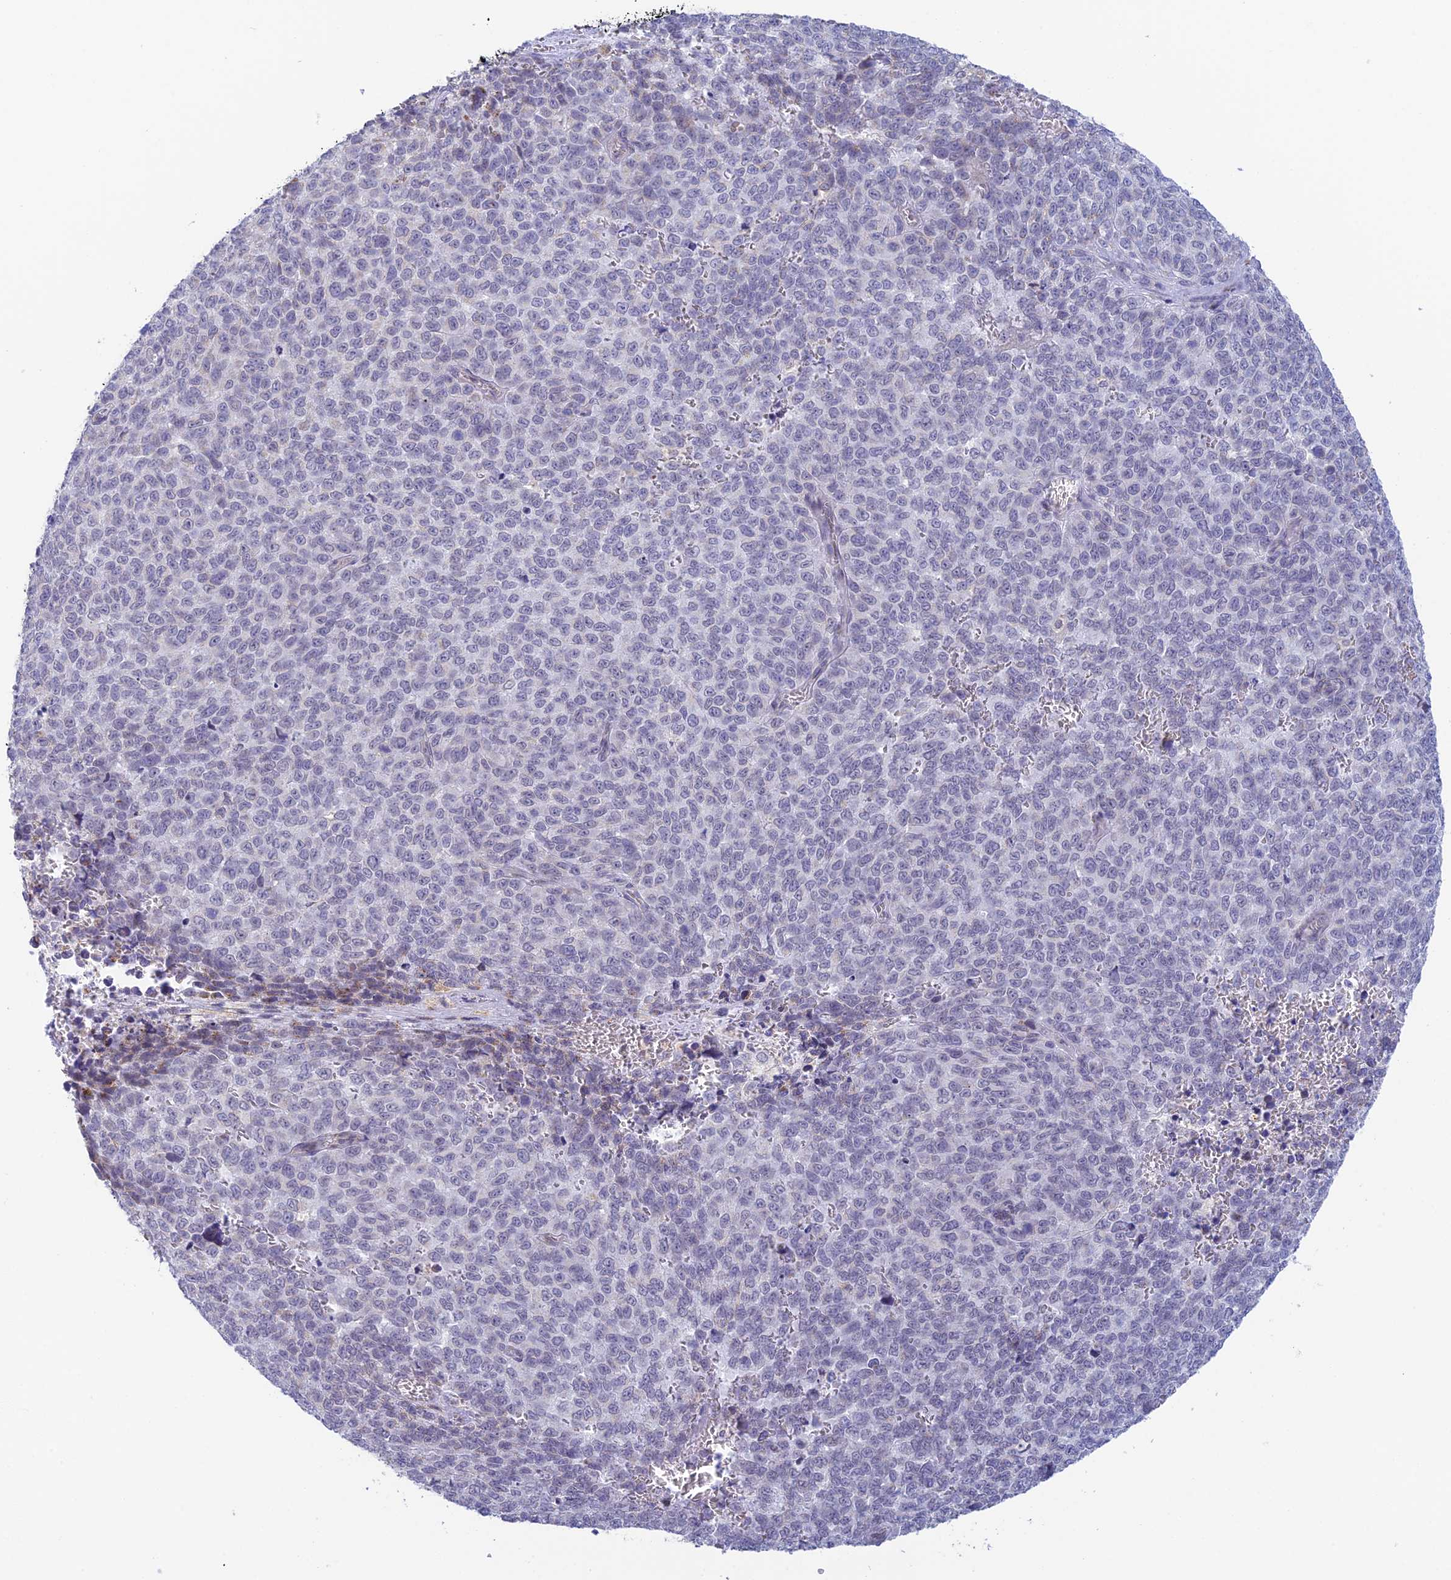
{"staining": {"intensity": "negative", "quantity": "none", "location": "none"}, "tissue": "melanoma", "cell_type": "Tumor cells", "image_type": "cancer", "snomed": [{"axis": "morphology", "description": "Malignant melanoma, NOS"}, {"axis": "topography", "description": "Nose, NOS"}], "caption": "Tumor cells show no significant positivity in melanoma.", "gene": "REXO5", "patient": {"sex": "female", "age": 48}}